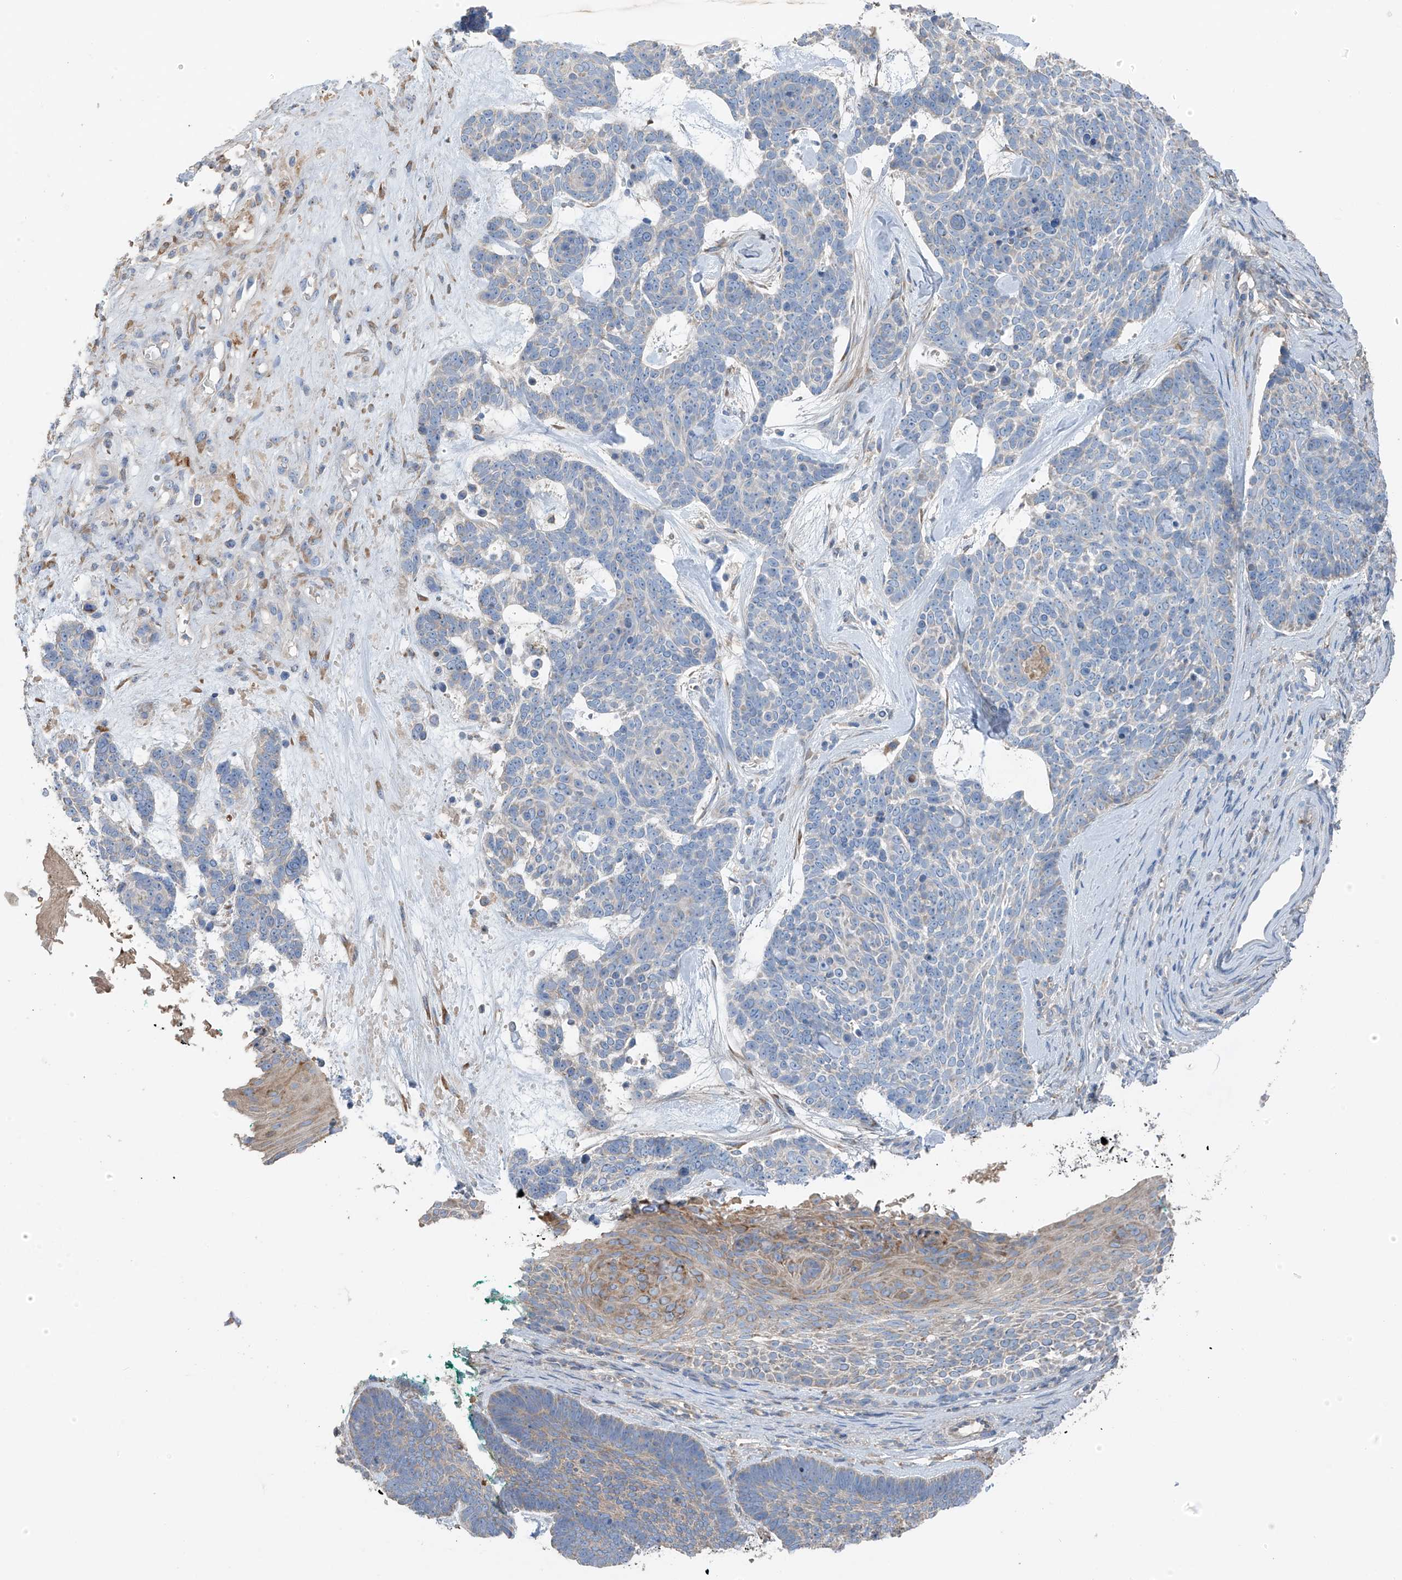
{"staining": {"intensity": "negative", "quantity": "none", "location": "none"}, "tissue": "skin cancer", "cell_type": "Tumor cells", "image_type": "cancer", "snomed": [{"axis": "morphology", "description": "Basal cell carcinoma"}, {"axis": "topography", "description": "Skin"}], "caption": "IHC histopathology image of neoplastic tissue: human skin cancer stained with DAB (3,3'-diaminobenzidine) demonstrates no significant protein positivity in tumor cells.", "gene": "GALNTL6", "patient": {"sex": "female", "age": 81}}